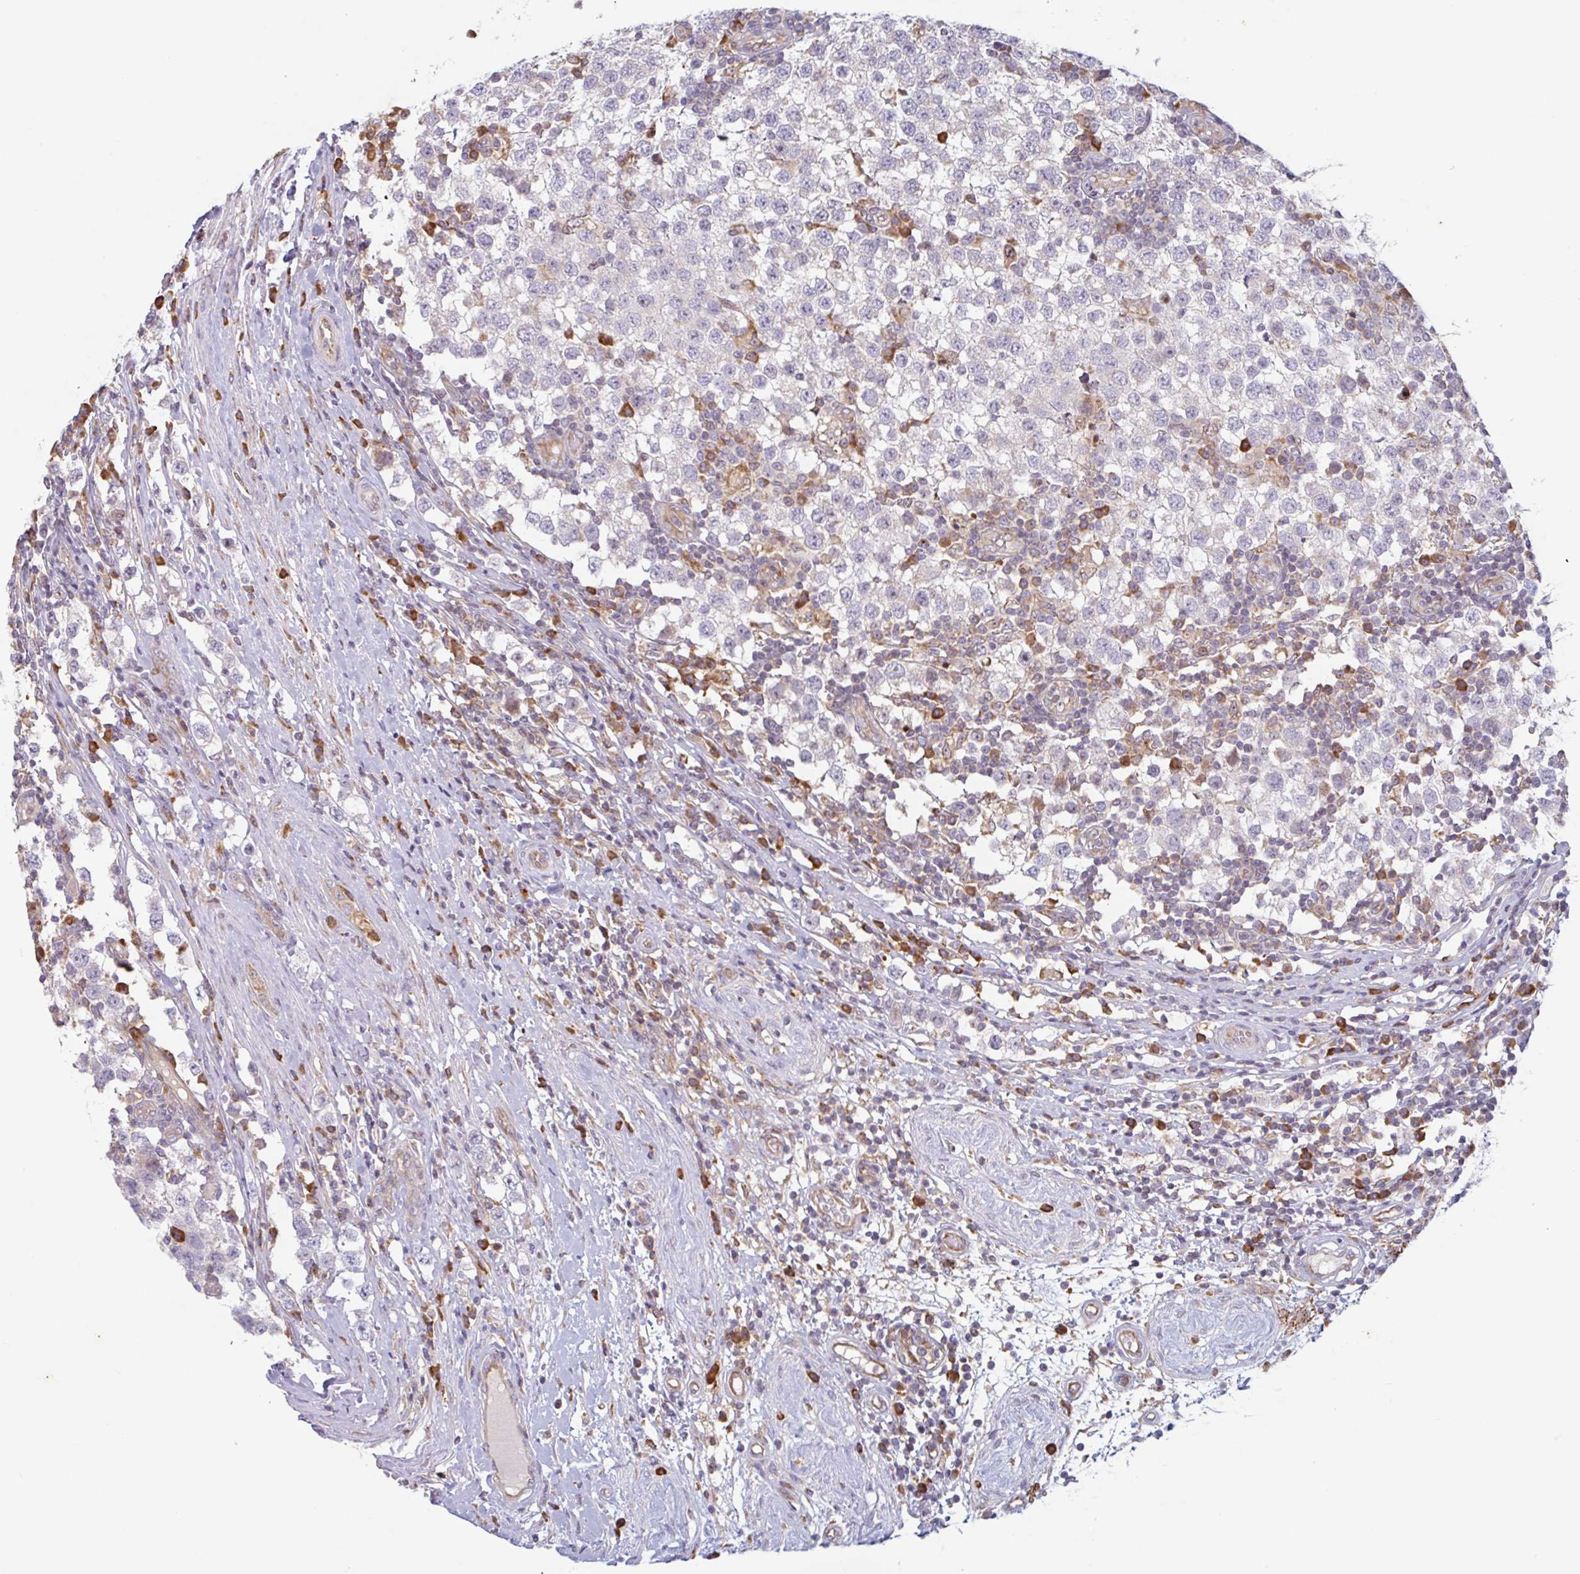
{"staining": {"intensity": "negative", "quantity": "none", "location": "none"}, "tissue": "testis cancer", "cell_type": "Tumor cells", "image_type": "cancer", "snomed": [{"axis": "morphology", "description": "Seminoma, NOS"}, {"axis": "topography", "description": "Testis"}], "caption": "High magnification brightfield microscopy of testis seminoma stained with DAB (brown) and counterstained with hematoxylin (blue): tumor cells show no significant expression.", "gene": "RIT1", "patient": {"sex": "male", "age": 34}}